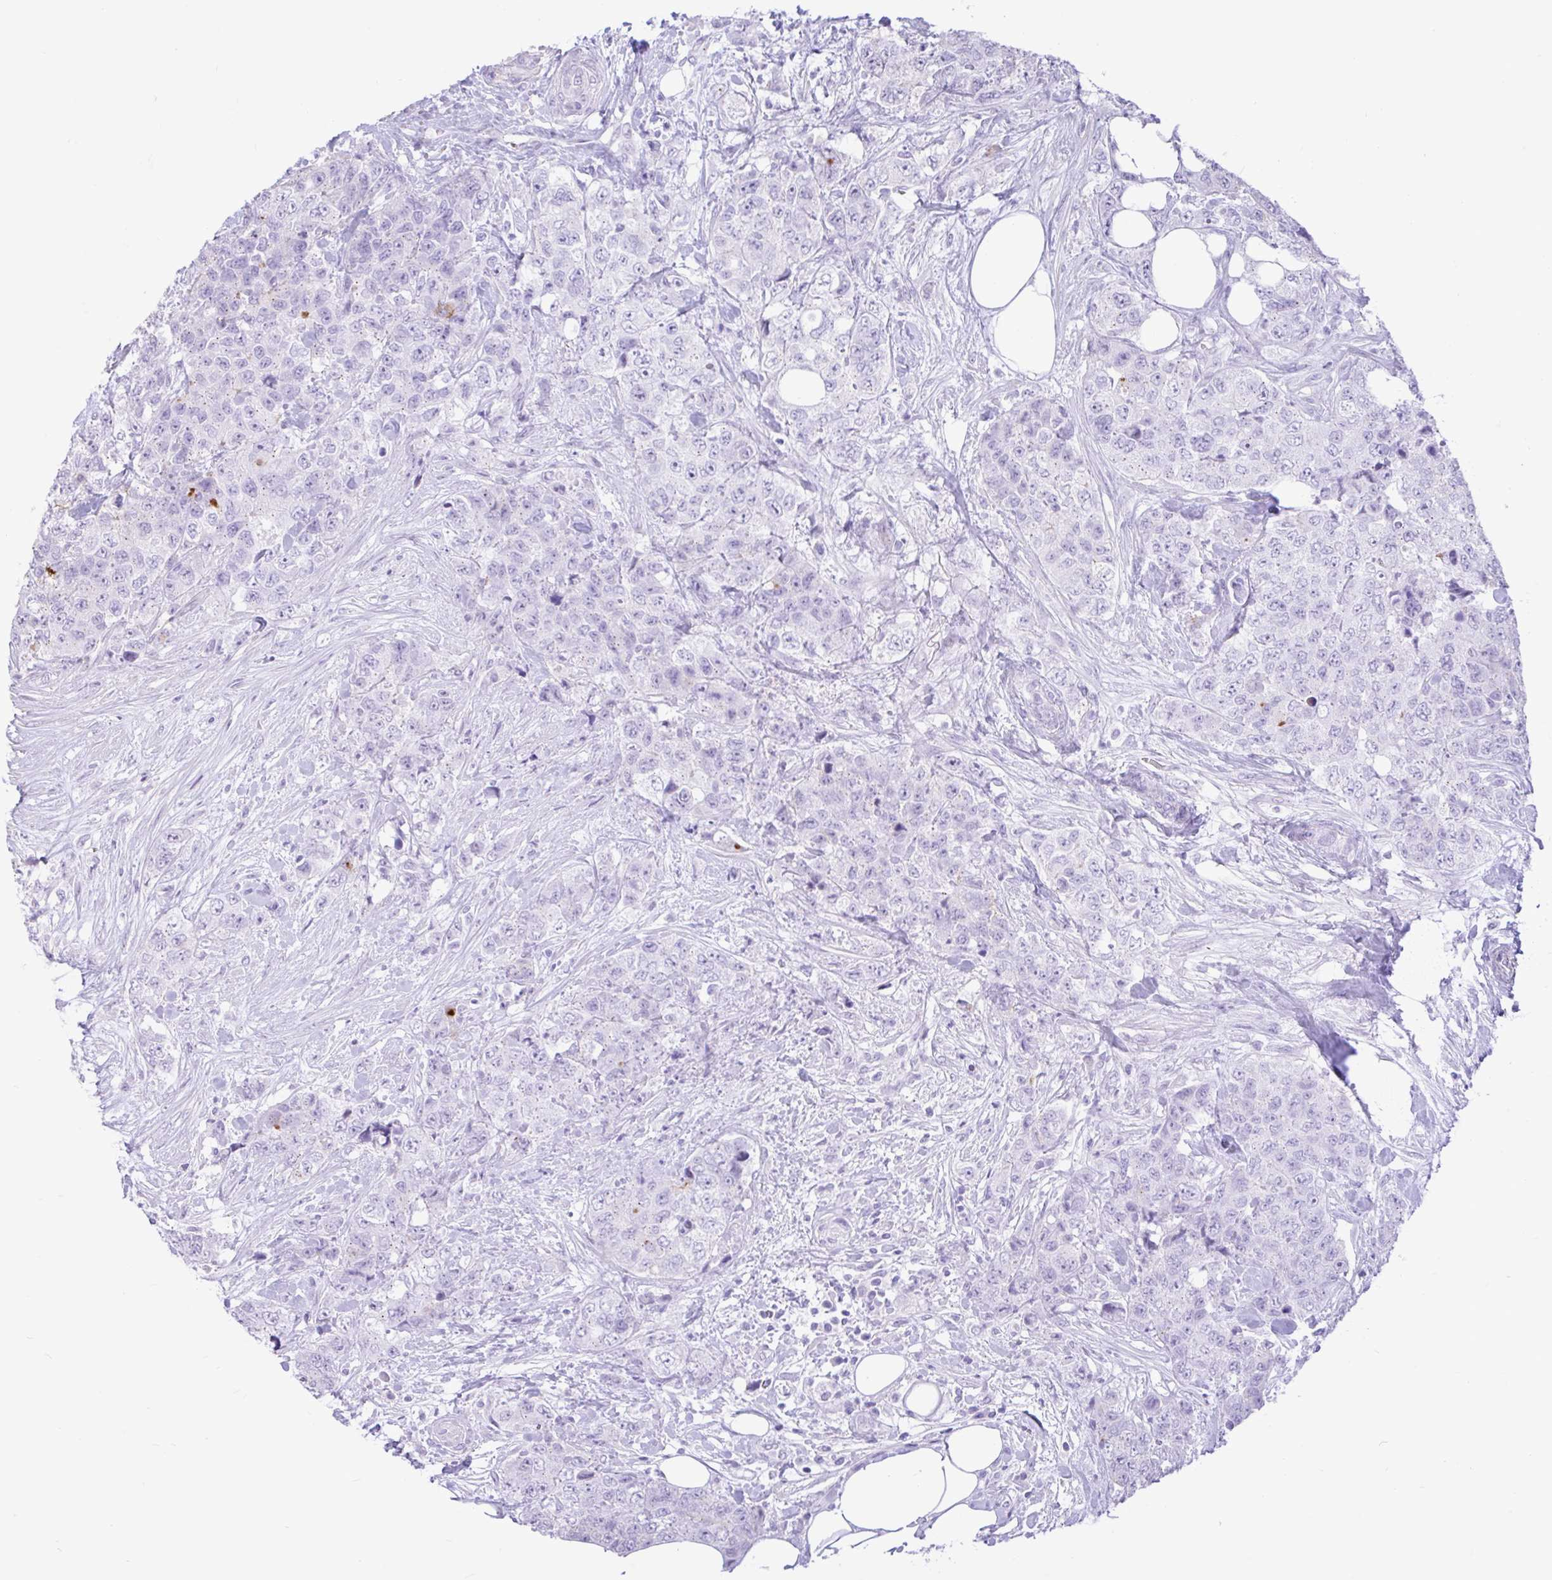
{"staining": {"intensity": "negative", "quantity": "none", "location": "none"}, "tissue": "urothelial cancer", "cell_type": "Tumor cells", "image_type": "cancer", "snomed": [{"axis": "morphology", "description": "Urothelial carcinoma, High grade"}, {"axis": "topography", "description": "Urinary bladder"}], "caption": "A micrograph of urothelial carcinoma (high-grade) stained for a protein exhibits no brown staining in tumor cells.", "gene": "REEP1", "patient": {"sex": "female", "age": 78}}